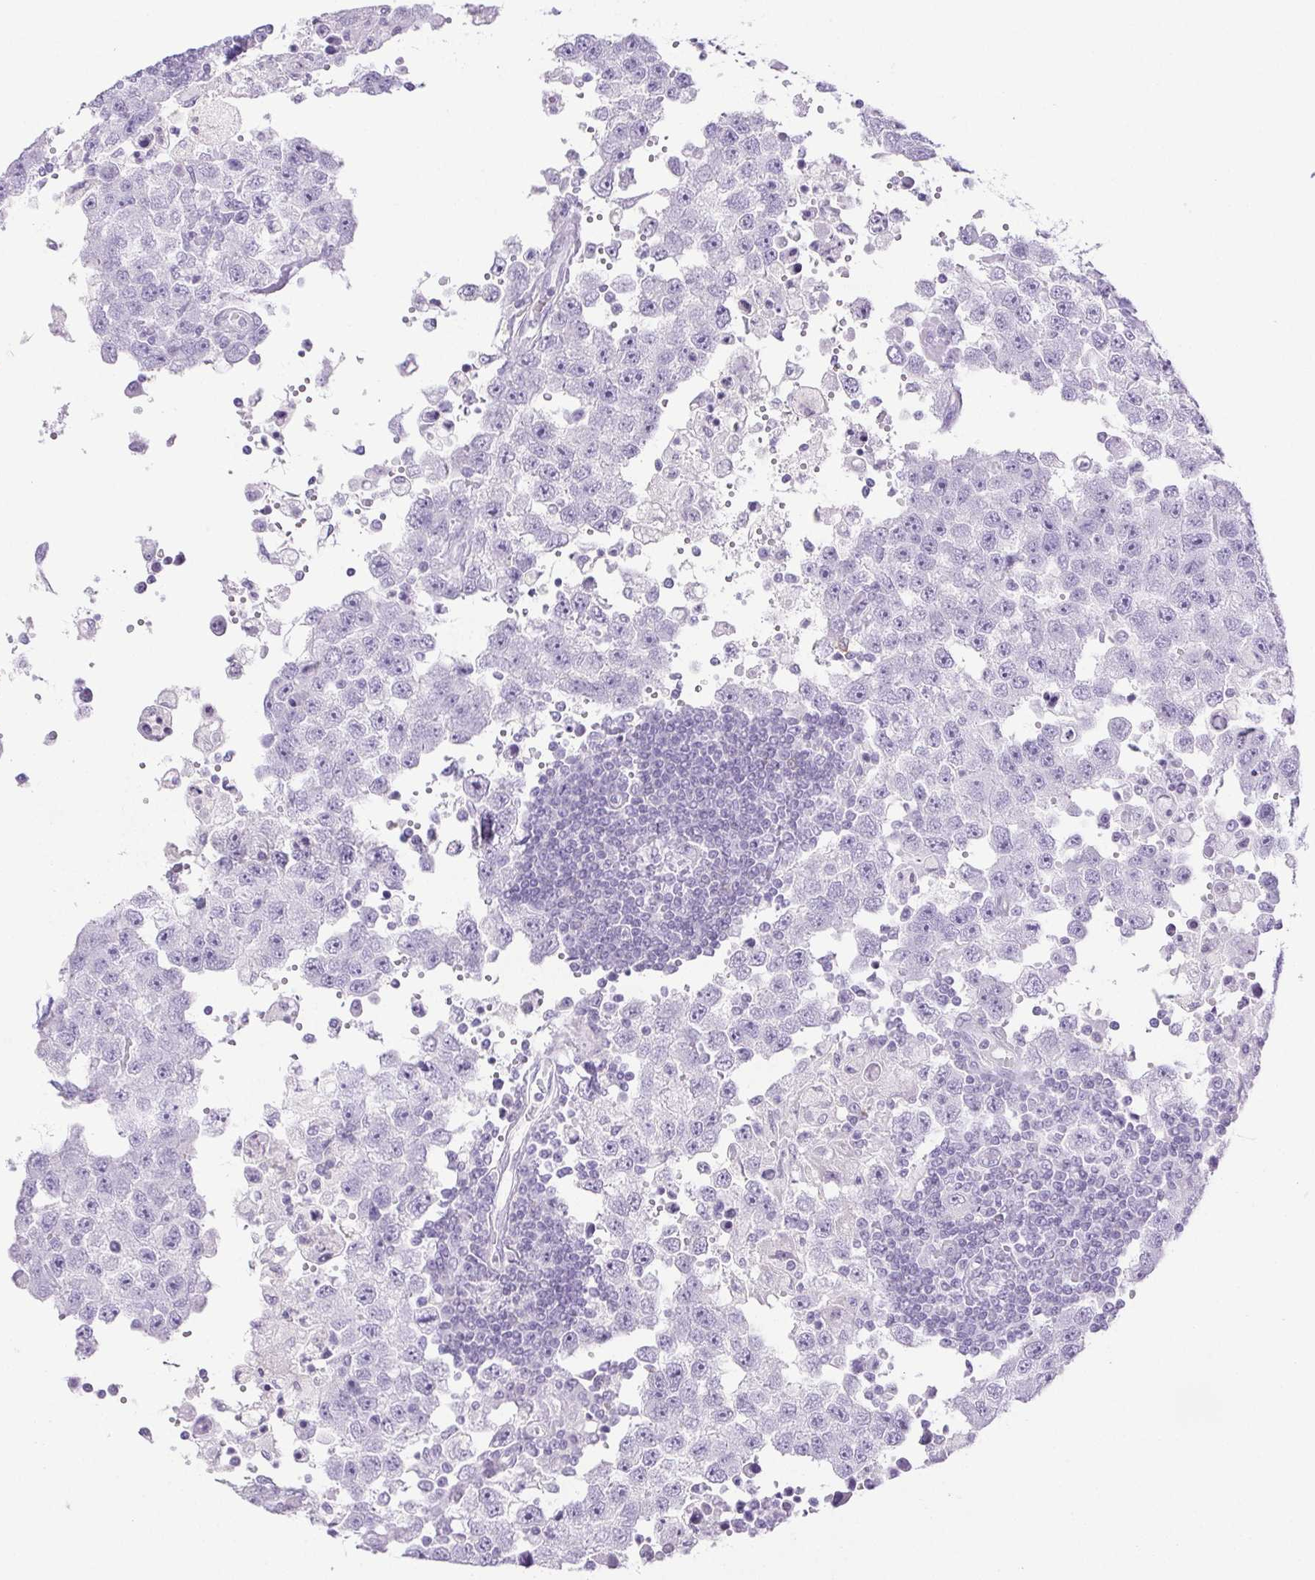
{"staining": {"intensity": "negative", "quantity": "none", "location": "none"}, "tissue": "testis cancer", "cell_type": "Tumor cells", "image_type": "cancer", "snomed": [{"axis": "morphology", "description": "Carcinoma, Embryonal, NOS"}, {"axis": "topography", "description": "Testis"}], "caption": "Immunohistochemical staining of testis cancer exhibits no significant staining in tumor cells.", "gene": "HLA-G", "patient": {"sex": "male", "age": 83}}